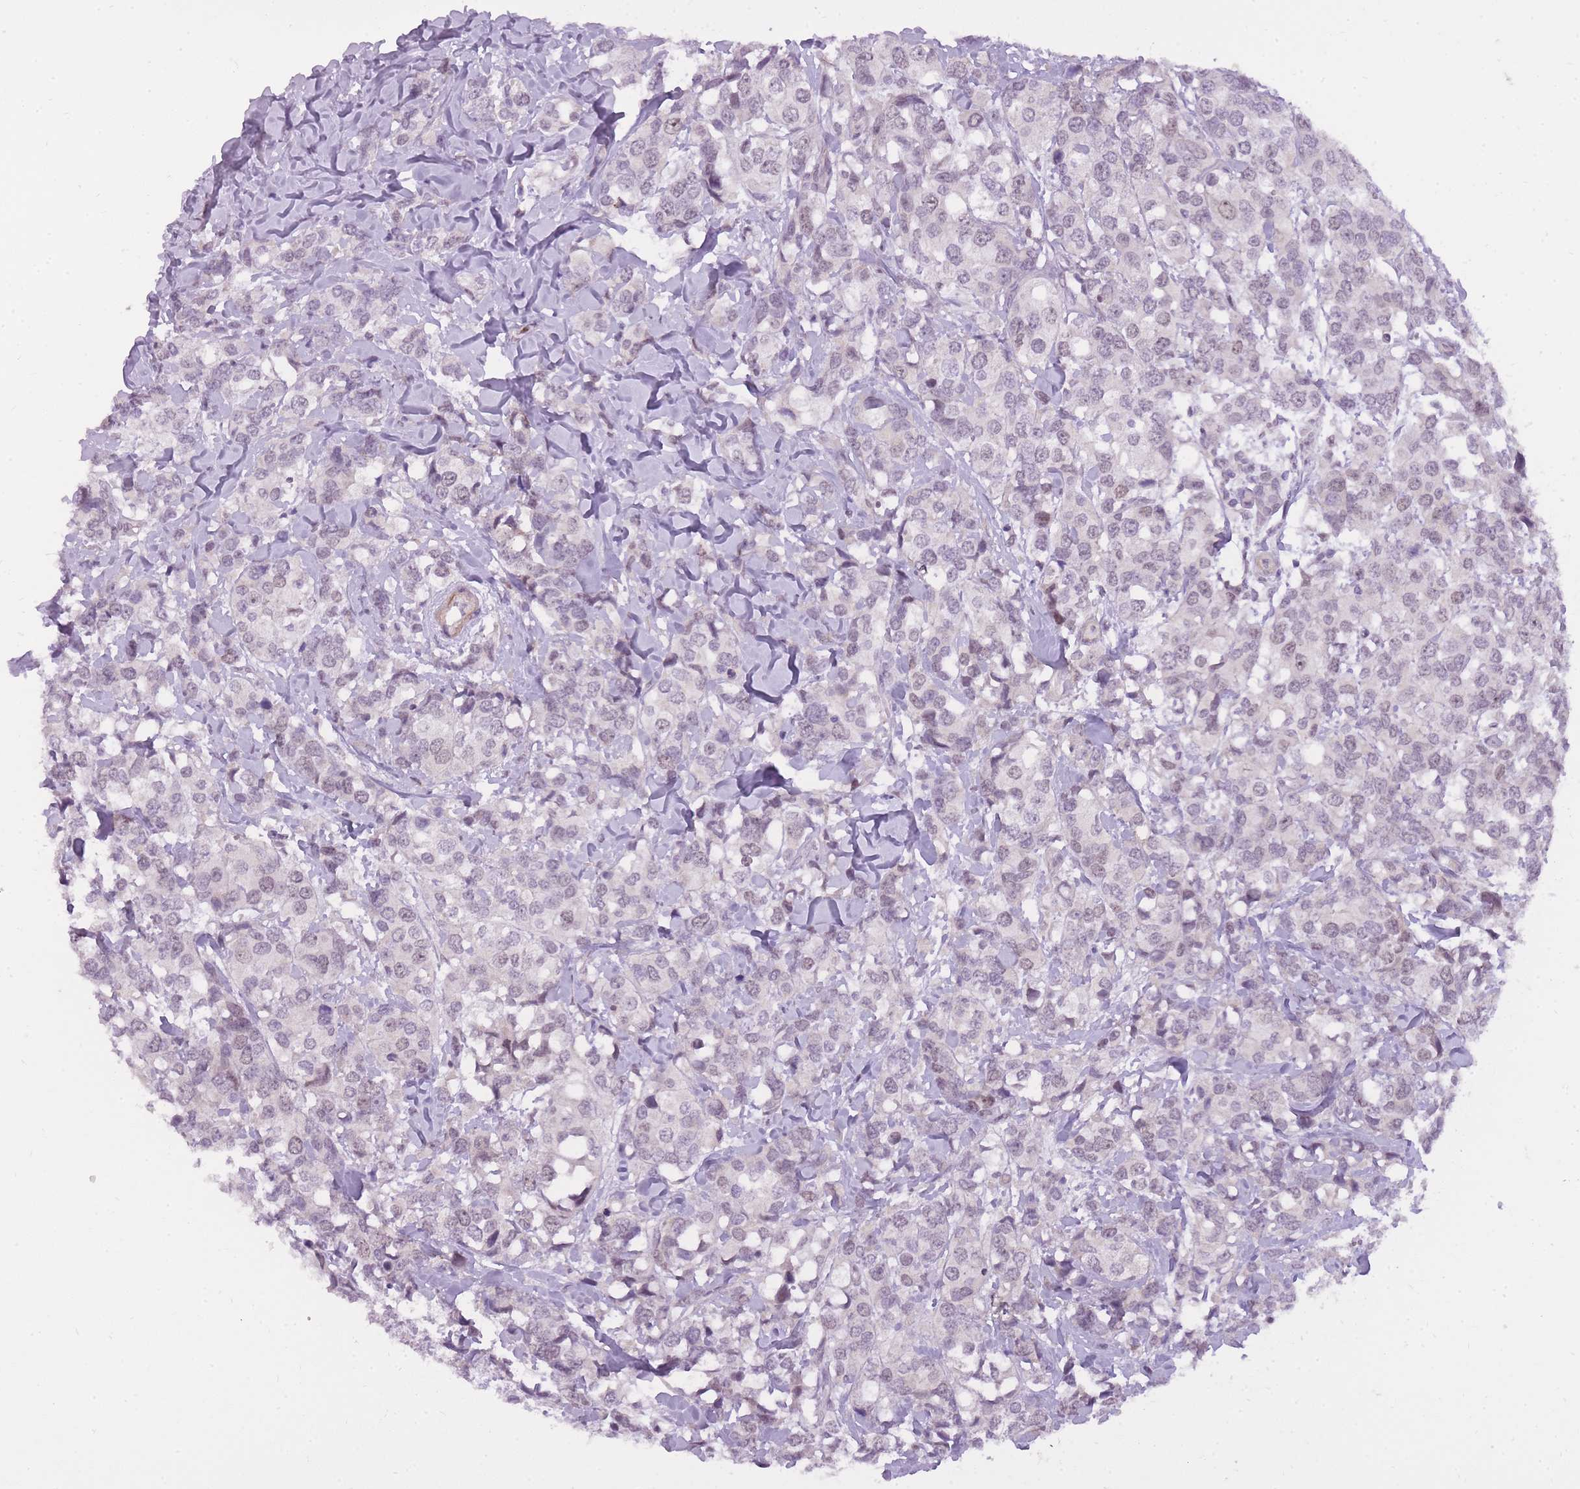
{"staining": {"intensity": "weak", "quantity": "25%-75%", "location": "nuclear"}, "tissue": "breast cancer", "cell_type": "Tumor cells", "image_type": "cancer", "snomed": [{"axis": "morphology", "description": "Lobular carcinoma"}, {"axis": "topography", "description": "Breast"}], "caption": "Brown immunohistochemical staining in human breast lobular carcinoma reveals weak nuclear expression in approximately 25%-75% of tumor cells.", "gene": "TIGD1", "patient": {"sex": "female", "age": 59}}